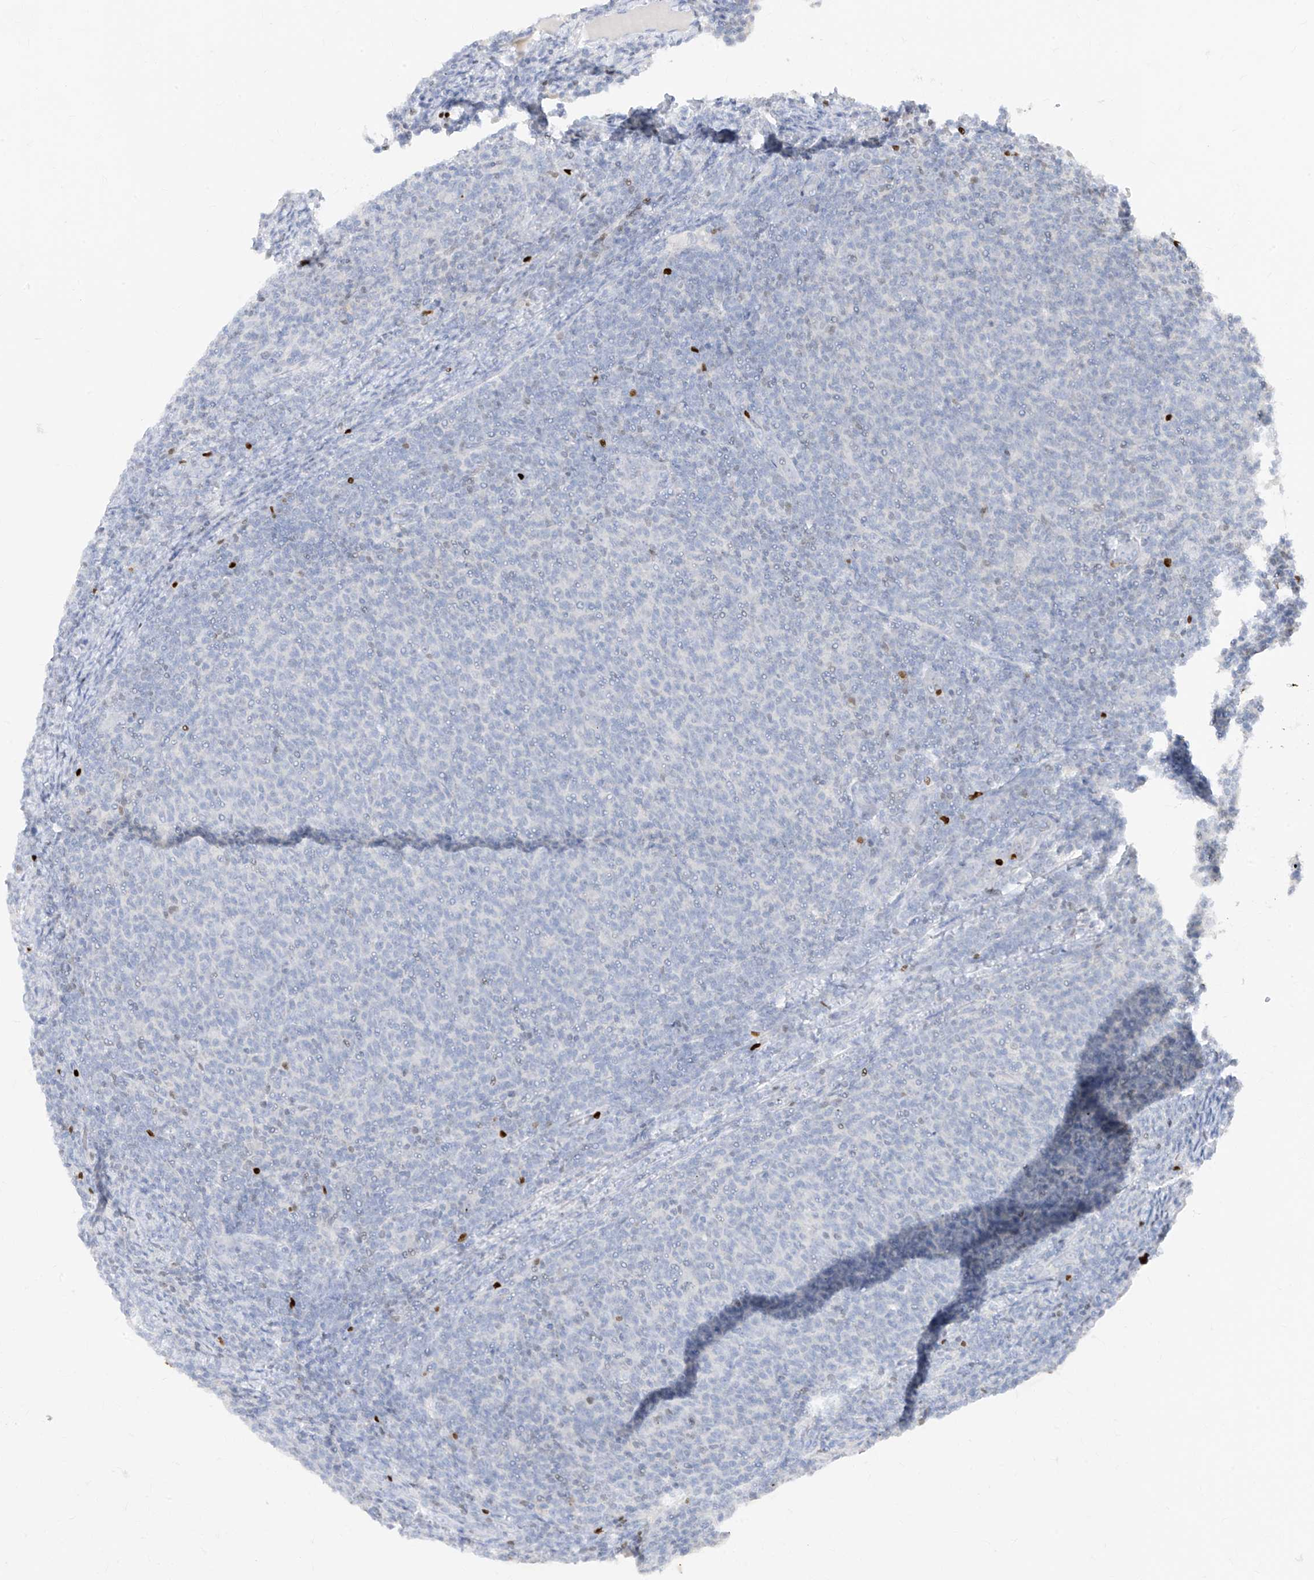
{"staining": {"intensity": "negative", "quantity": "none", "location": "none"}, "tissue": "lymphoma", "cell_type": "Tumor cells", "image_type": "cancer", "snomed": [{"axis": "morphology", "description": "Malignant lymphoma, non-Hodgkin's type, Low grade"}, {"axis": "topography", "description": "Lymph node"}], "caption": "Tumor cells show no significant protein positivity in malignant lymphoma, non-Hodgkin's type (low-grade).", "gene": "TBX21", "patient": {"sex": "male", "age": 66}}